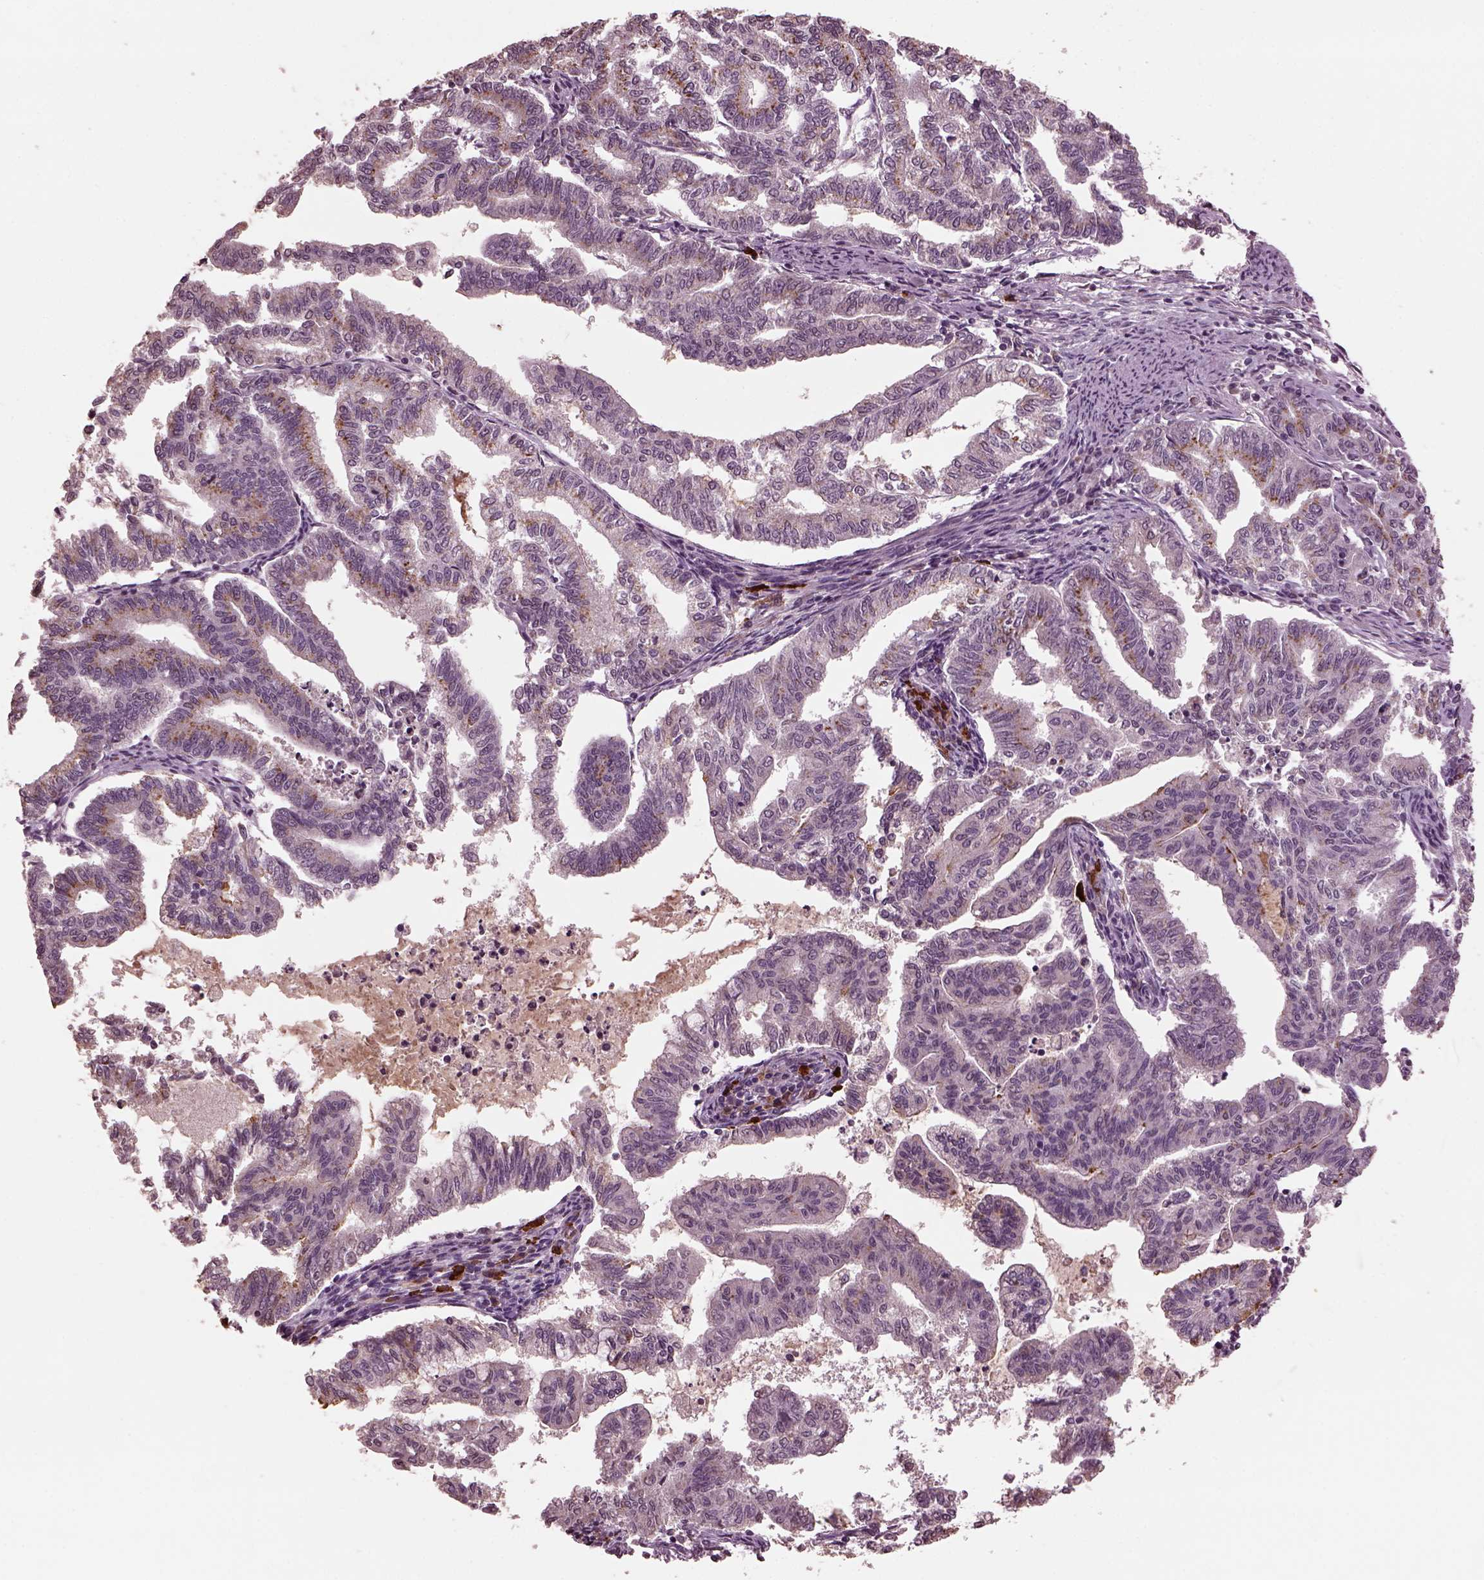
{"staining": {"intensity": "moderate", "quantity": "25%-75%", "location": "cytoplasmic/membranous"}, "tissue": "endometrial cancer", "cell_type": "Tumor cells", "image_type": "cancer", "snomed": [{"axis": "morphology", "description": "Adenocarcinoma, NOS"}, {"axis": "topography", "description": "Endometrium"}], "caption": "Protein expression analysis of endometrial cancer demonstrates moderate cytoplasmic/membranous expression in approximately 25%-75% of tumor cells.", "gene": "IL18RAP", "patient": {"sex": "female", "age": 79}}